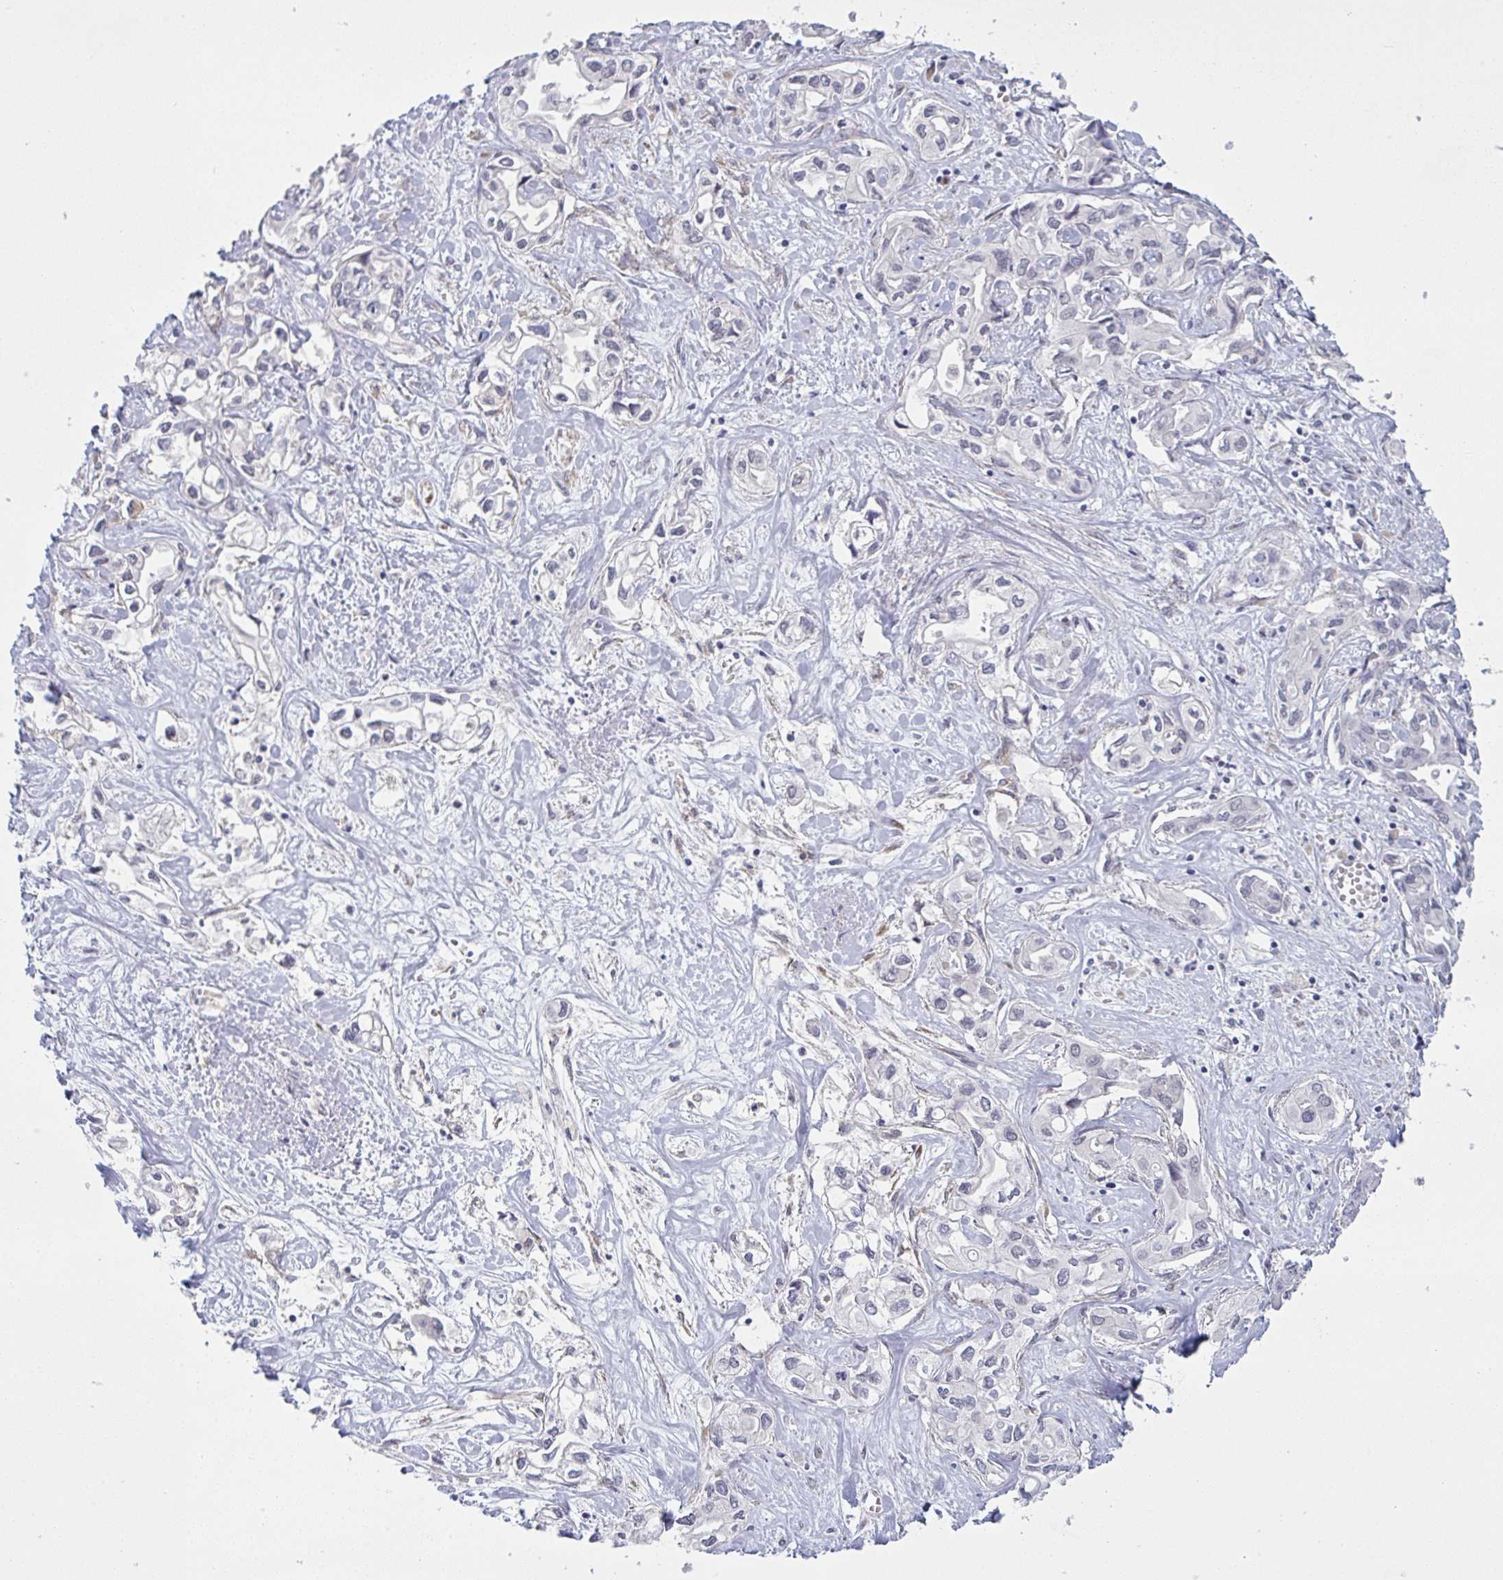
{"staining": {"intensity": "negative", "quantity": "none", "location": "none"}, "tissue": "liver cancer", "cell_type": "Tumor cells", "image_type": "cancer", "snomed": [{"axis": "morphology", "description": "Cholangiocarcinoma"}, {"axis": "topography", "description": "Liver"}], "caption": "The histopathology image reveals no staining of tumor cells in liver cancer. Nuclei are stained in blue.", "gene": "ZNF784", "patient": {"sex": "female", "age": 64}}